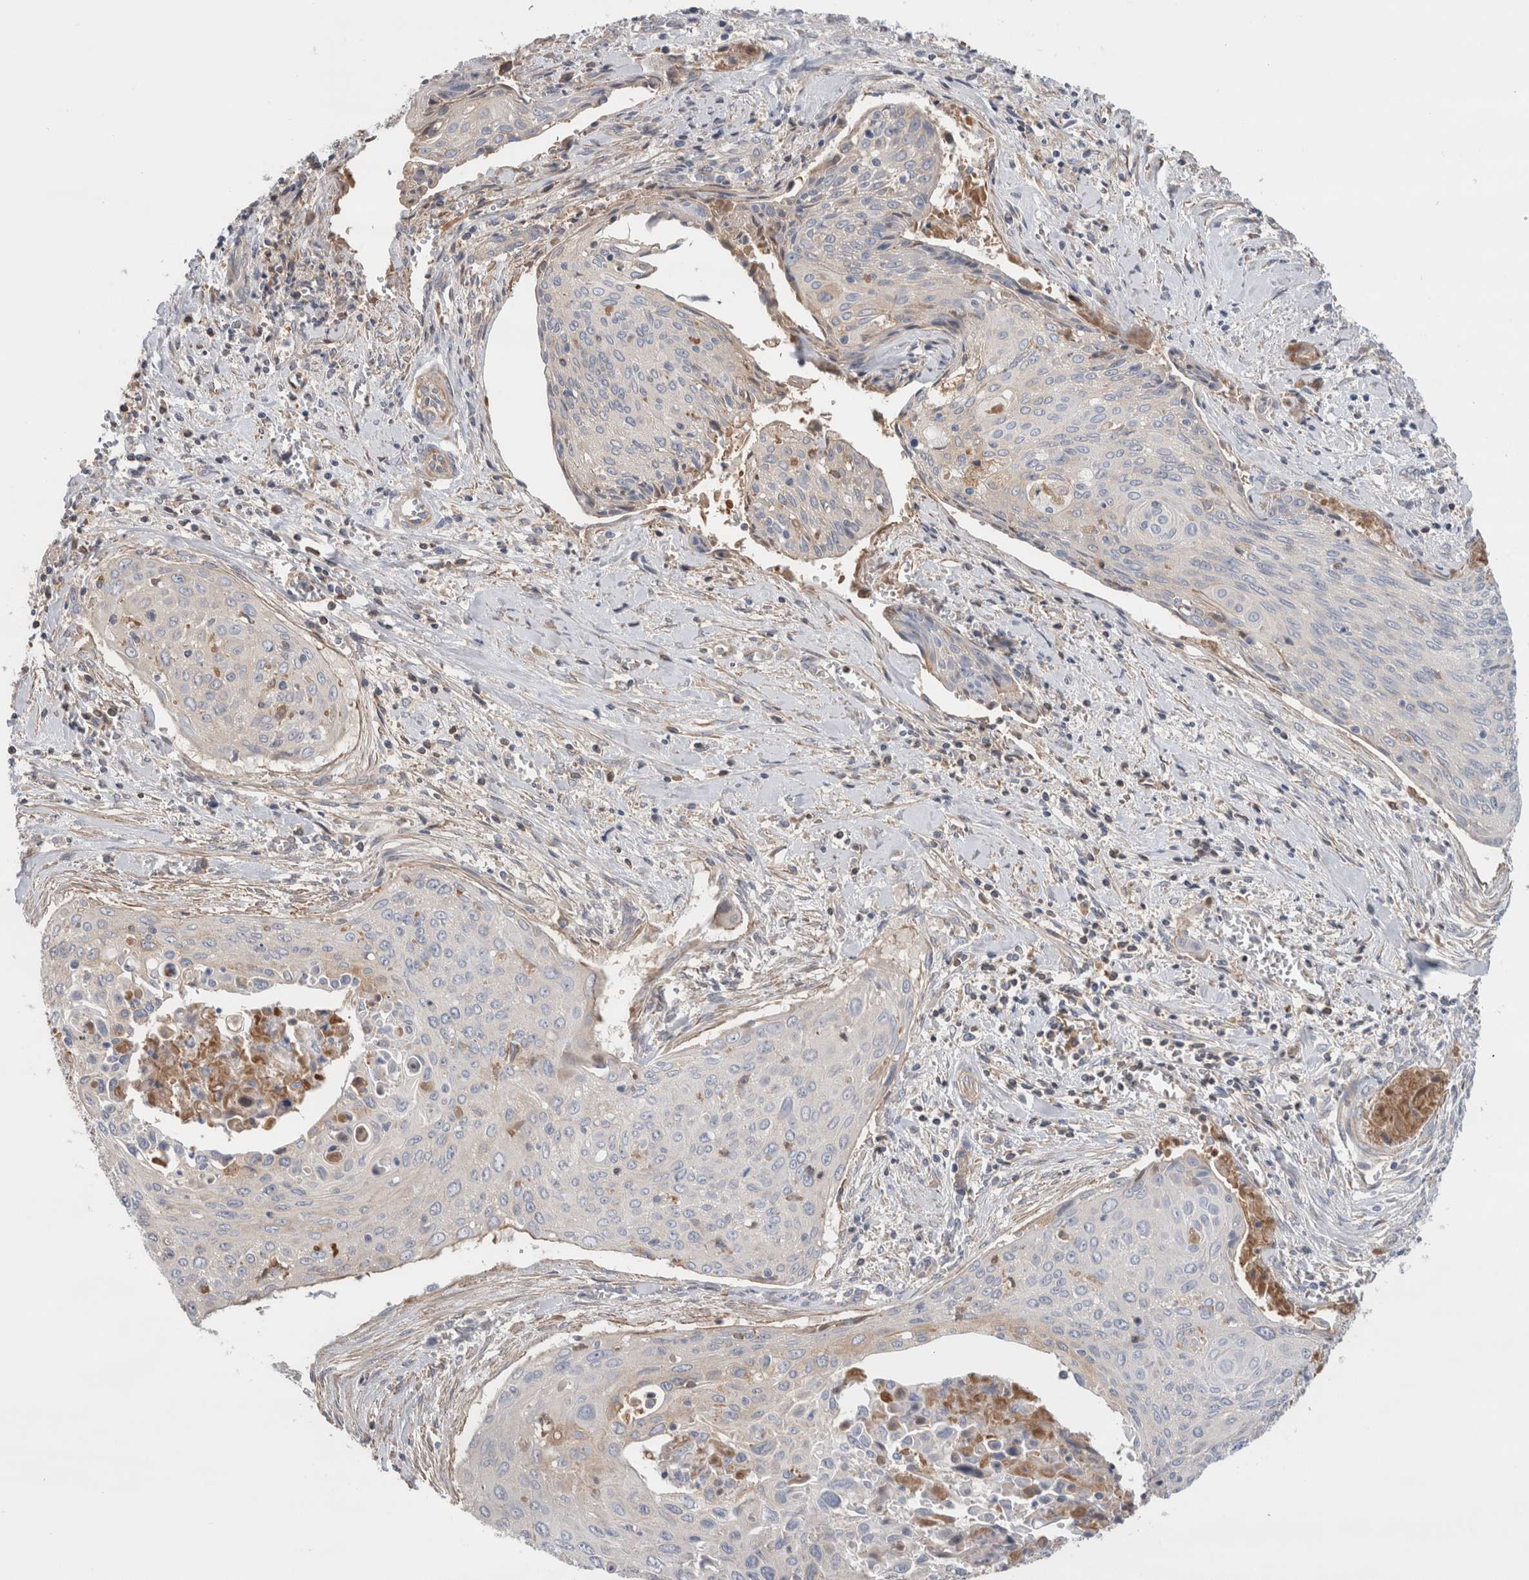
{"staining": {"intensity": "negative", "quantity": "none", "location": "none"}, "tissue": "cervical cancer", "cell_type": "Tumor cells", "image_type": "cancer", "snomed": [{"axis": "morphology", "description": "Squamous cell carcinoma, NOS"}, {"axis": "topography", "description": "Cervix"}], "caption": "This is an immunohistochemistry (IHC) photomicrograph of human cervical squamous cell carcinoma. There is no expression in tumor cells.", "gene": "CFI", "patient": {"sex": "female", "age": 55}}